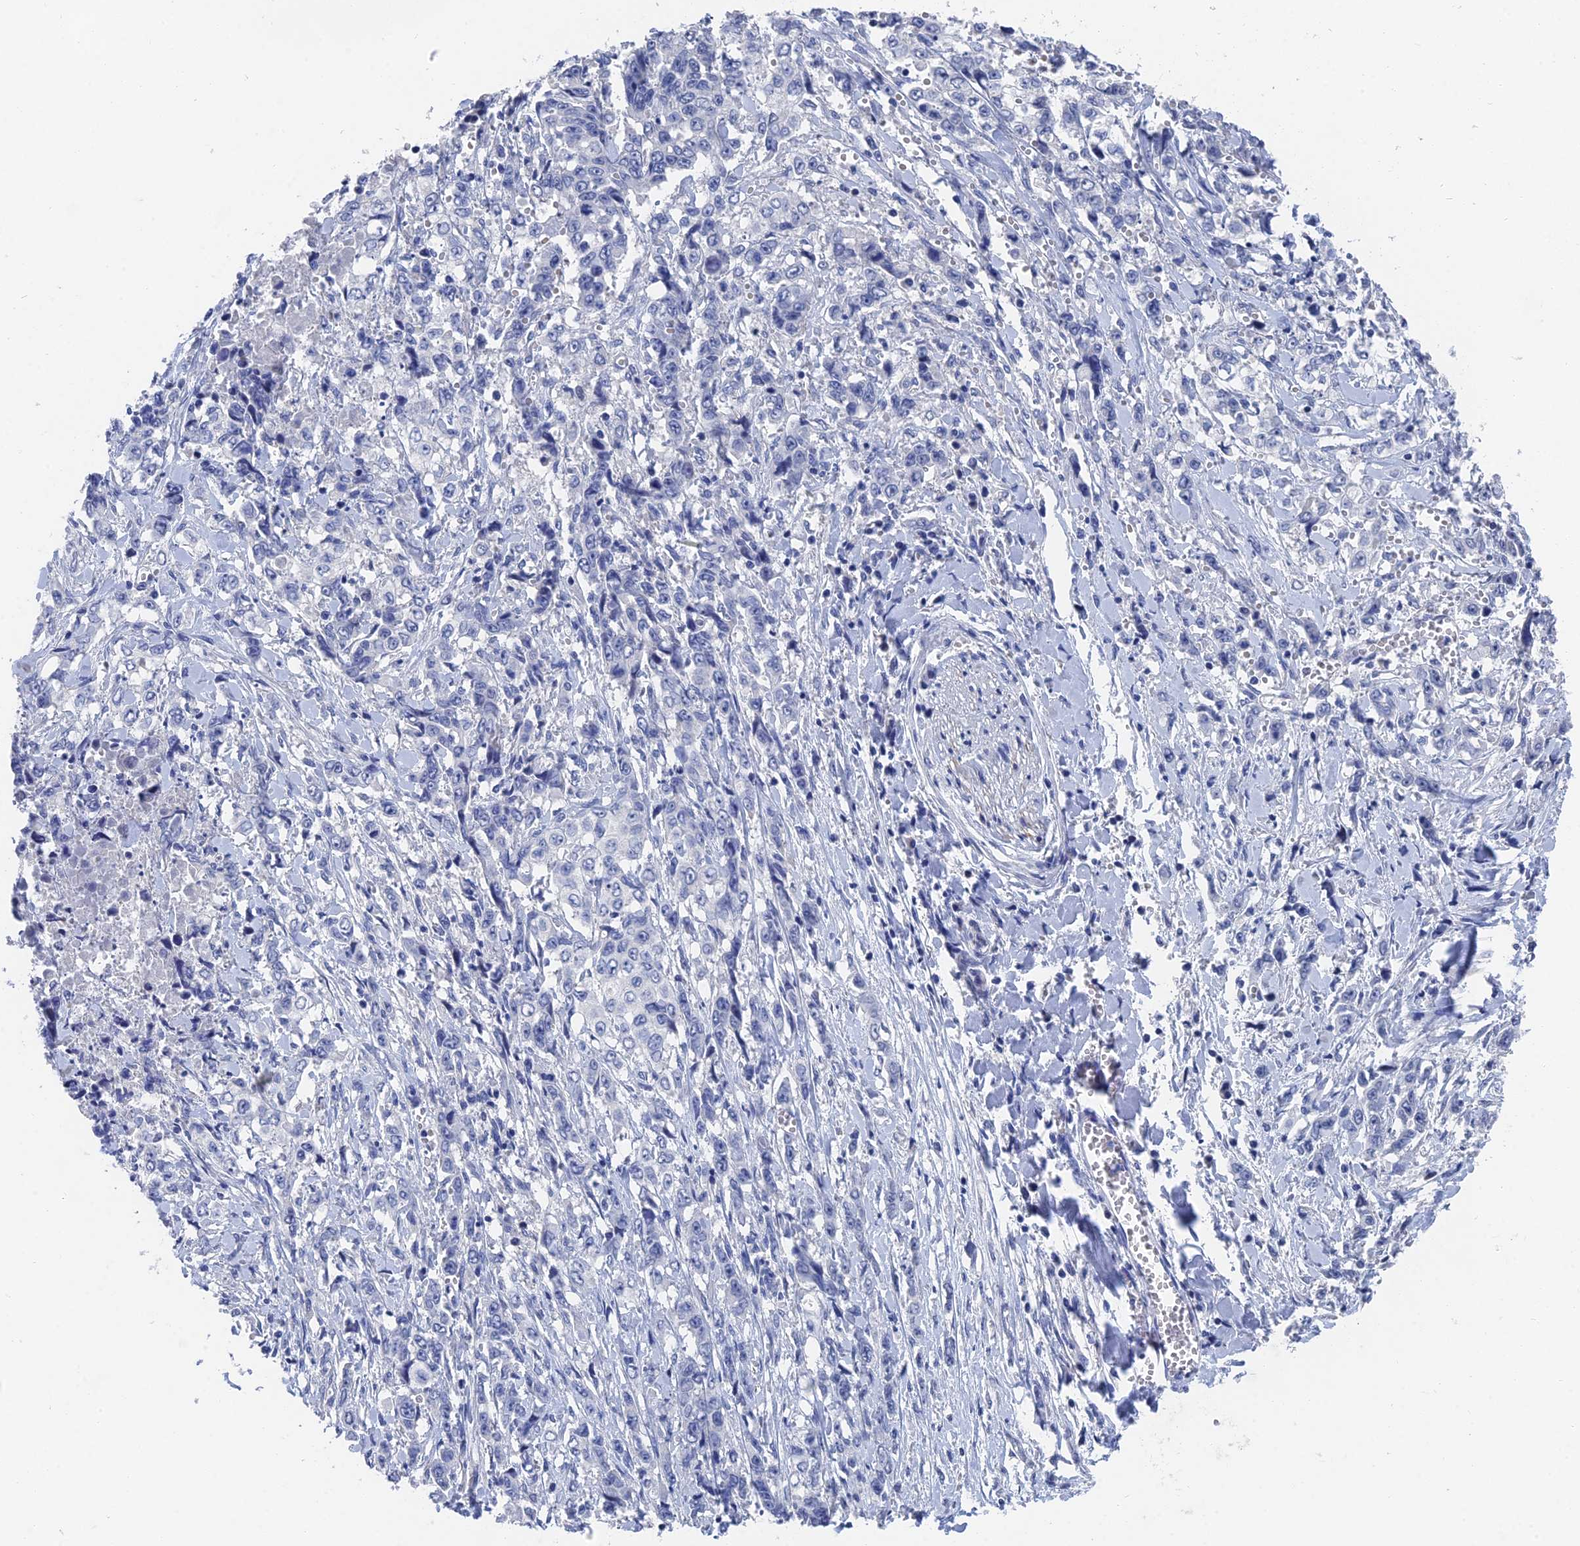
{"staining": {"intensity": "negative", "quantity": "none", "location": "none"}, "tissue": "stomach cancer", "cell_type": "Tumor cells", "image_type": "cancer", "snomed": [{"axis": "morphology", "description": "Adenocarcinoma, NOS"}, {"axis": "topography", "description": "Stomach, upper"}], "caption": "Immunohistochemical staining of human stomach adenocarcinoma displays no significant positivity in tumor cells. (DAB immunohistochemistry (IHC) with hematoxylin counter stain).", "gene": "GFAP", "patient": {"sex": "male", "age": 62}}